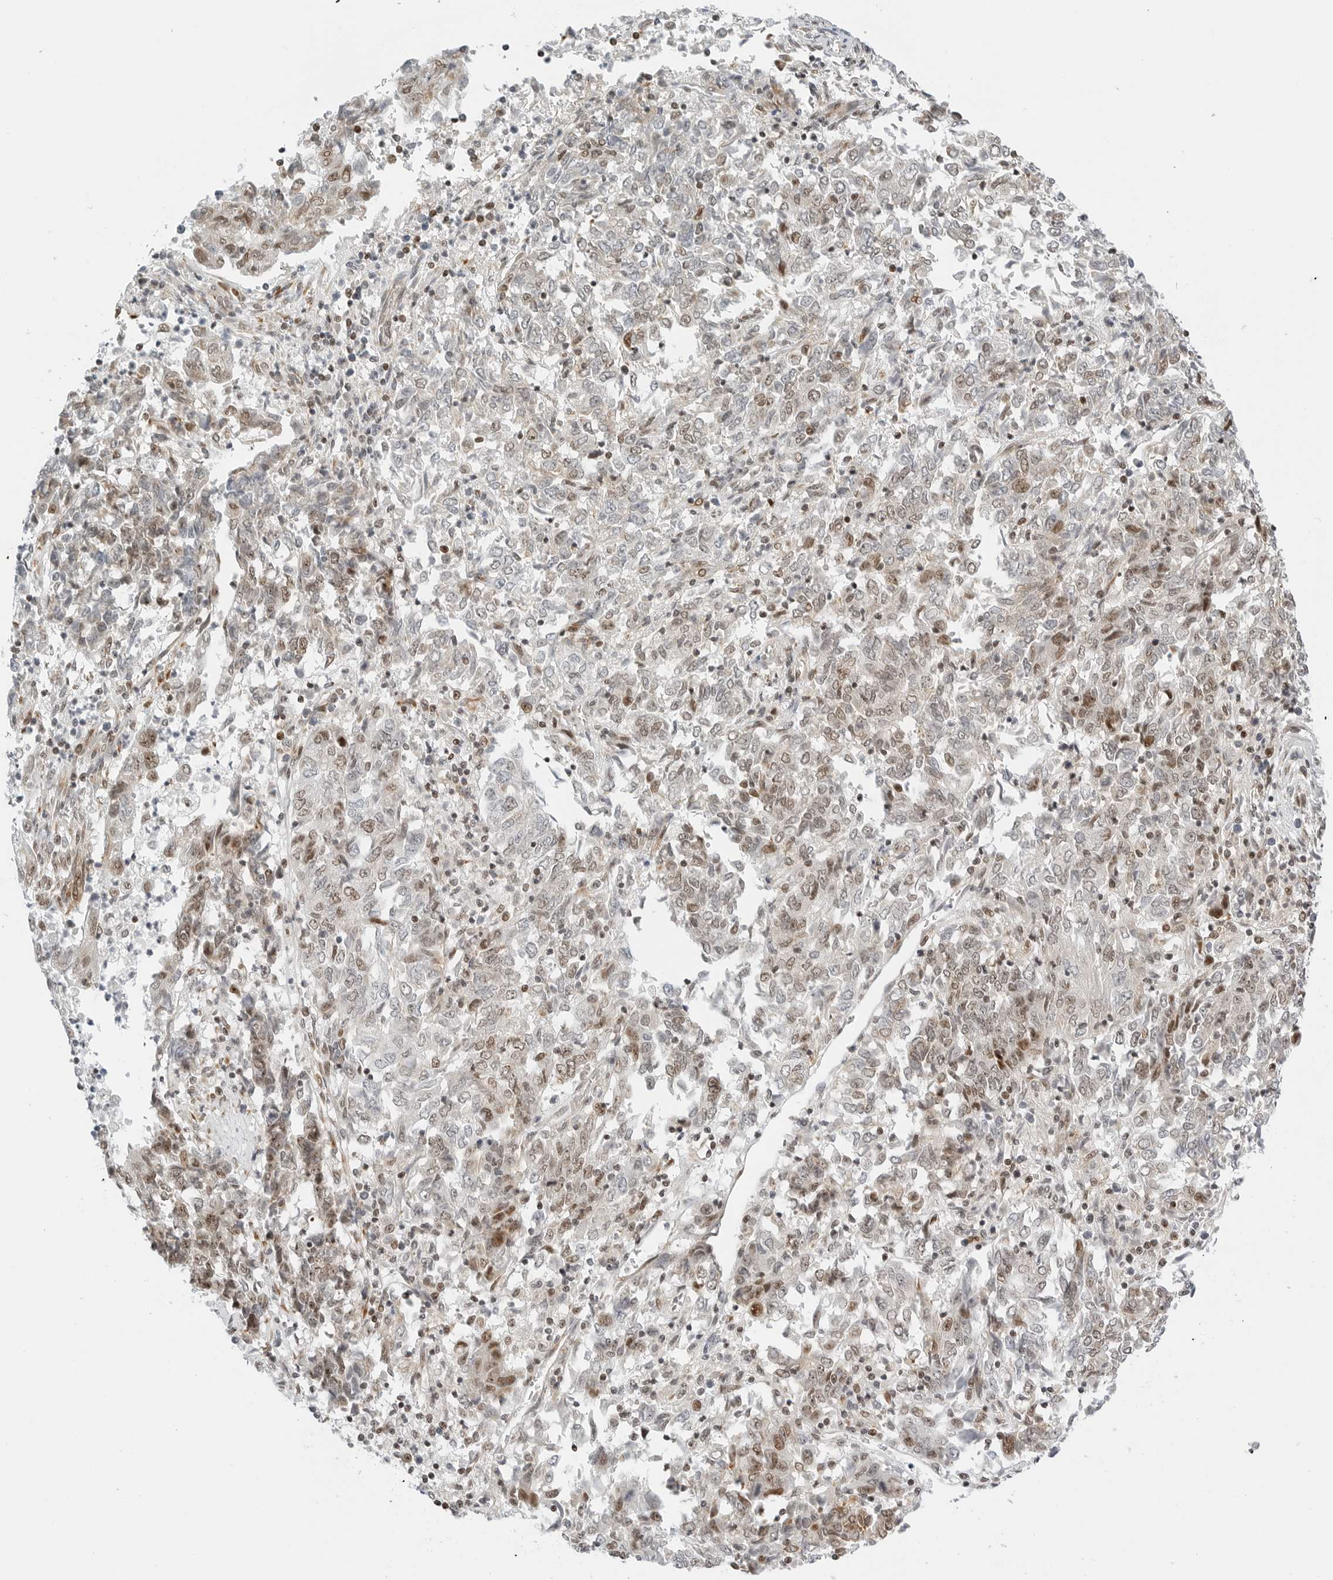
{"staining": {"intensity": "weak", "quantity": "25%-75%", "location": "nuclear"}, "tissue": "endometrial cancer", "cell_type": "Tumor cells", "image_type": "cancer", "snomed": [{"axis": "morphology", "description": "Adenocarcinoma, NOS"}, {"axis": "topography", "description": "Endometrium"}], "caption": "Tumor cells reveal low levels of weak nuclear expression in about 25%-75% of cells in endometrial cancer (adenocarcinoma).", "gene": "RIMKLA", "patient": {"sex": "female", "age": 80}}